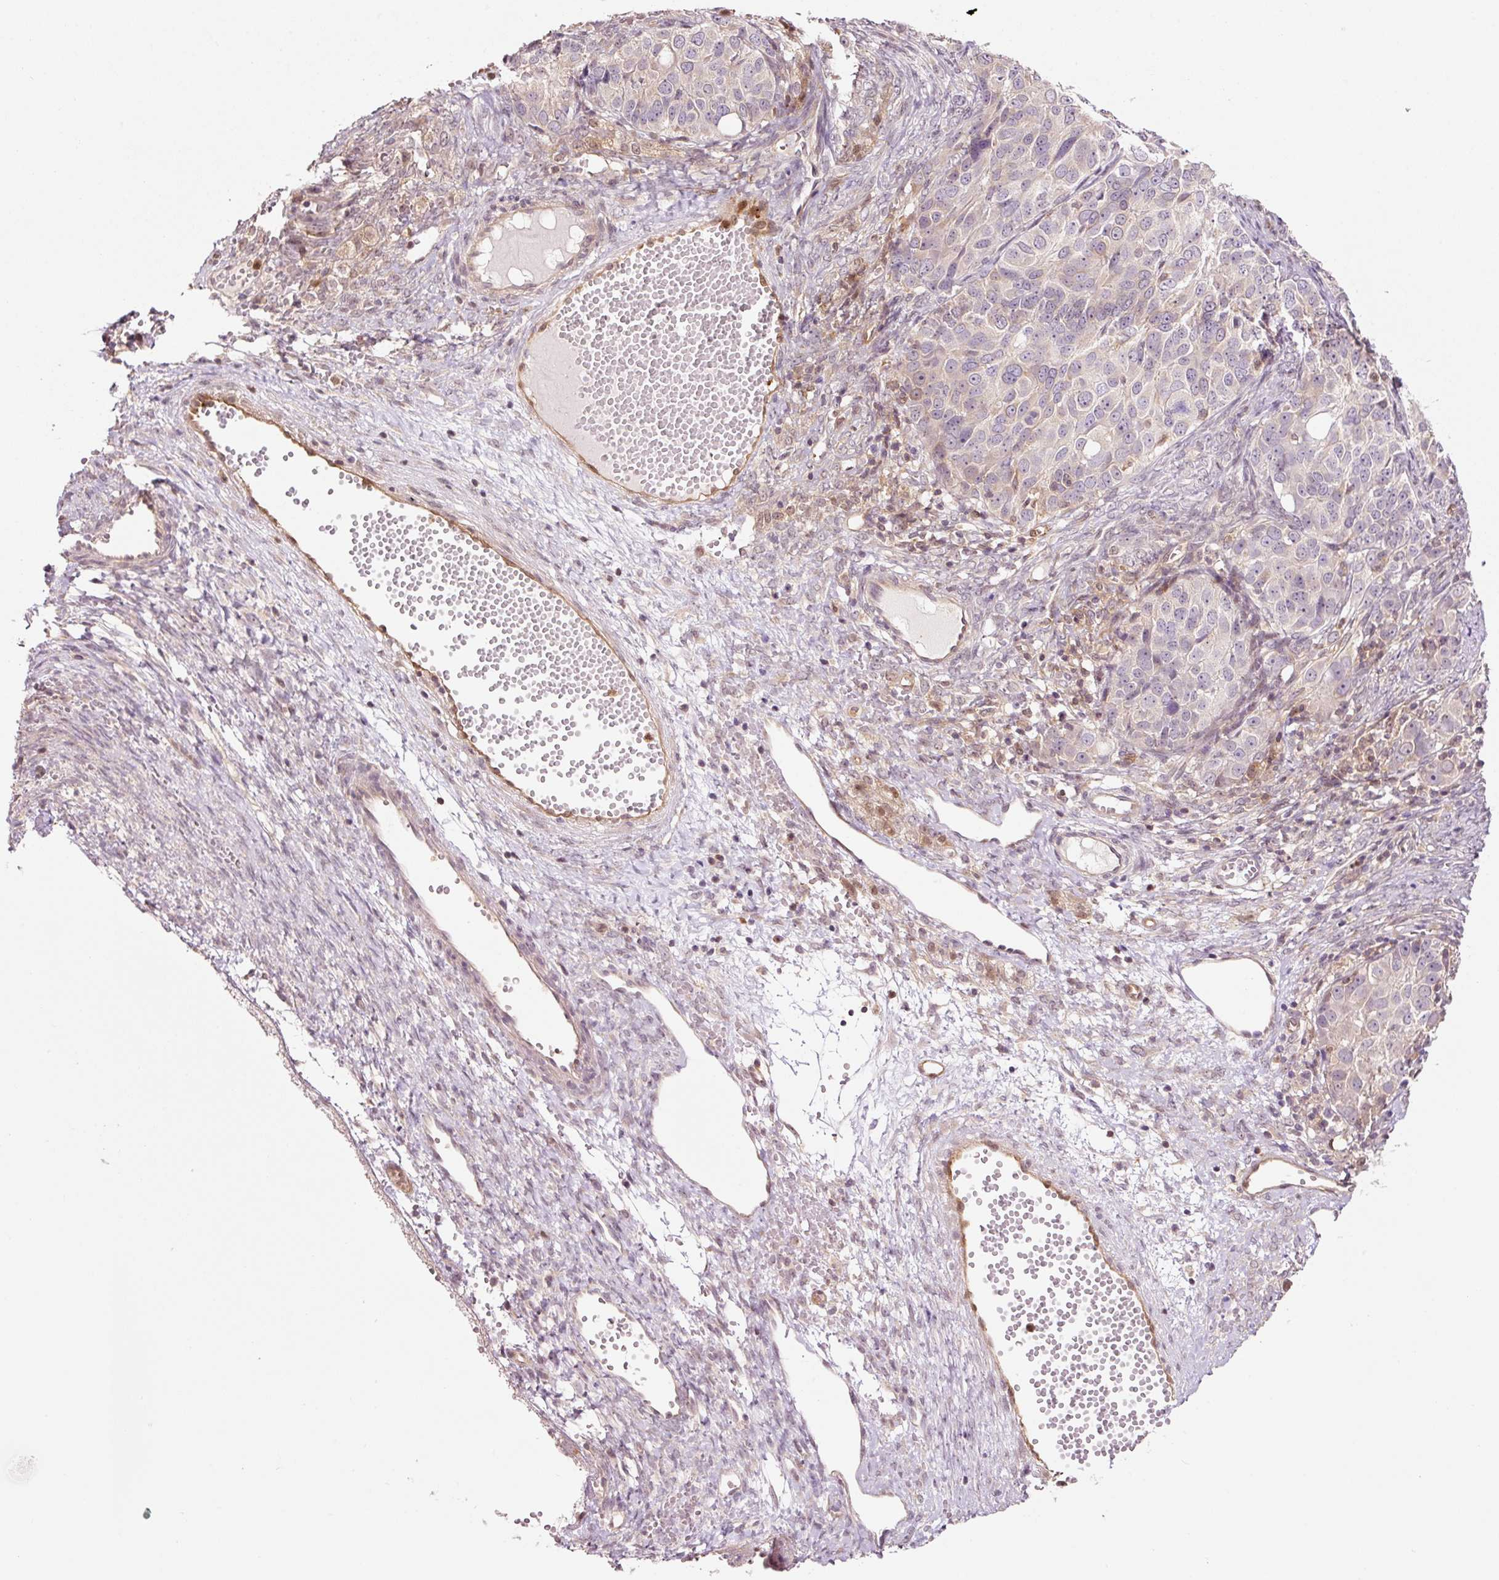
{"staining": {"intensity": "moderate", "quantity": "<25%", "location": "nuclear"}, "tissue": "ovarian cancer", "cell_type": "Tumor cells", "image_type": "cancer", "snomed": [{"axis": "morphology", "description": "Carcinoma, endometroid"}, {"axis": "topography", "description": "Ovary"}], "caption": "Human endometroid carcinoma (ovarian) stained with a brown dye displays moderate nuclear positive staining in approximately <25% of tumor cells.", "gene": "FBXL14", "patient": {"sex": "female", "age": 51}}